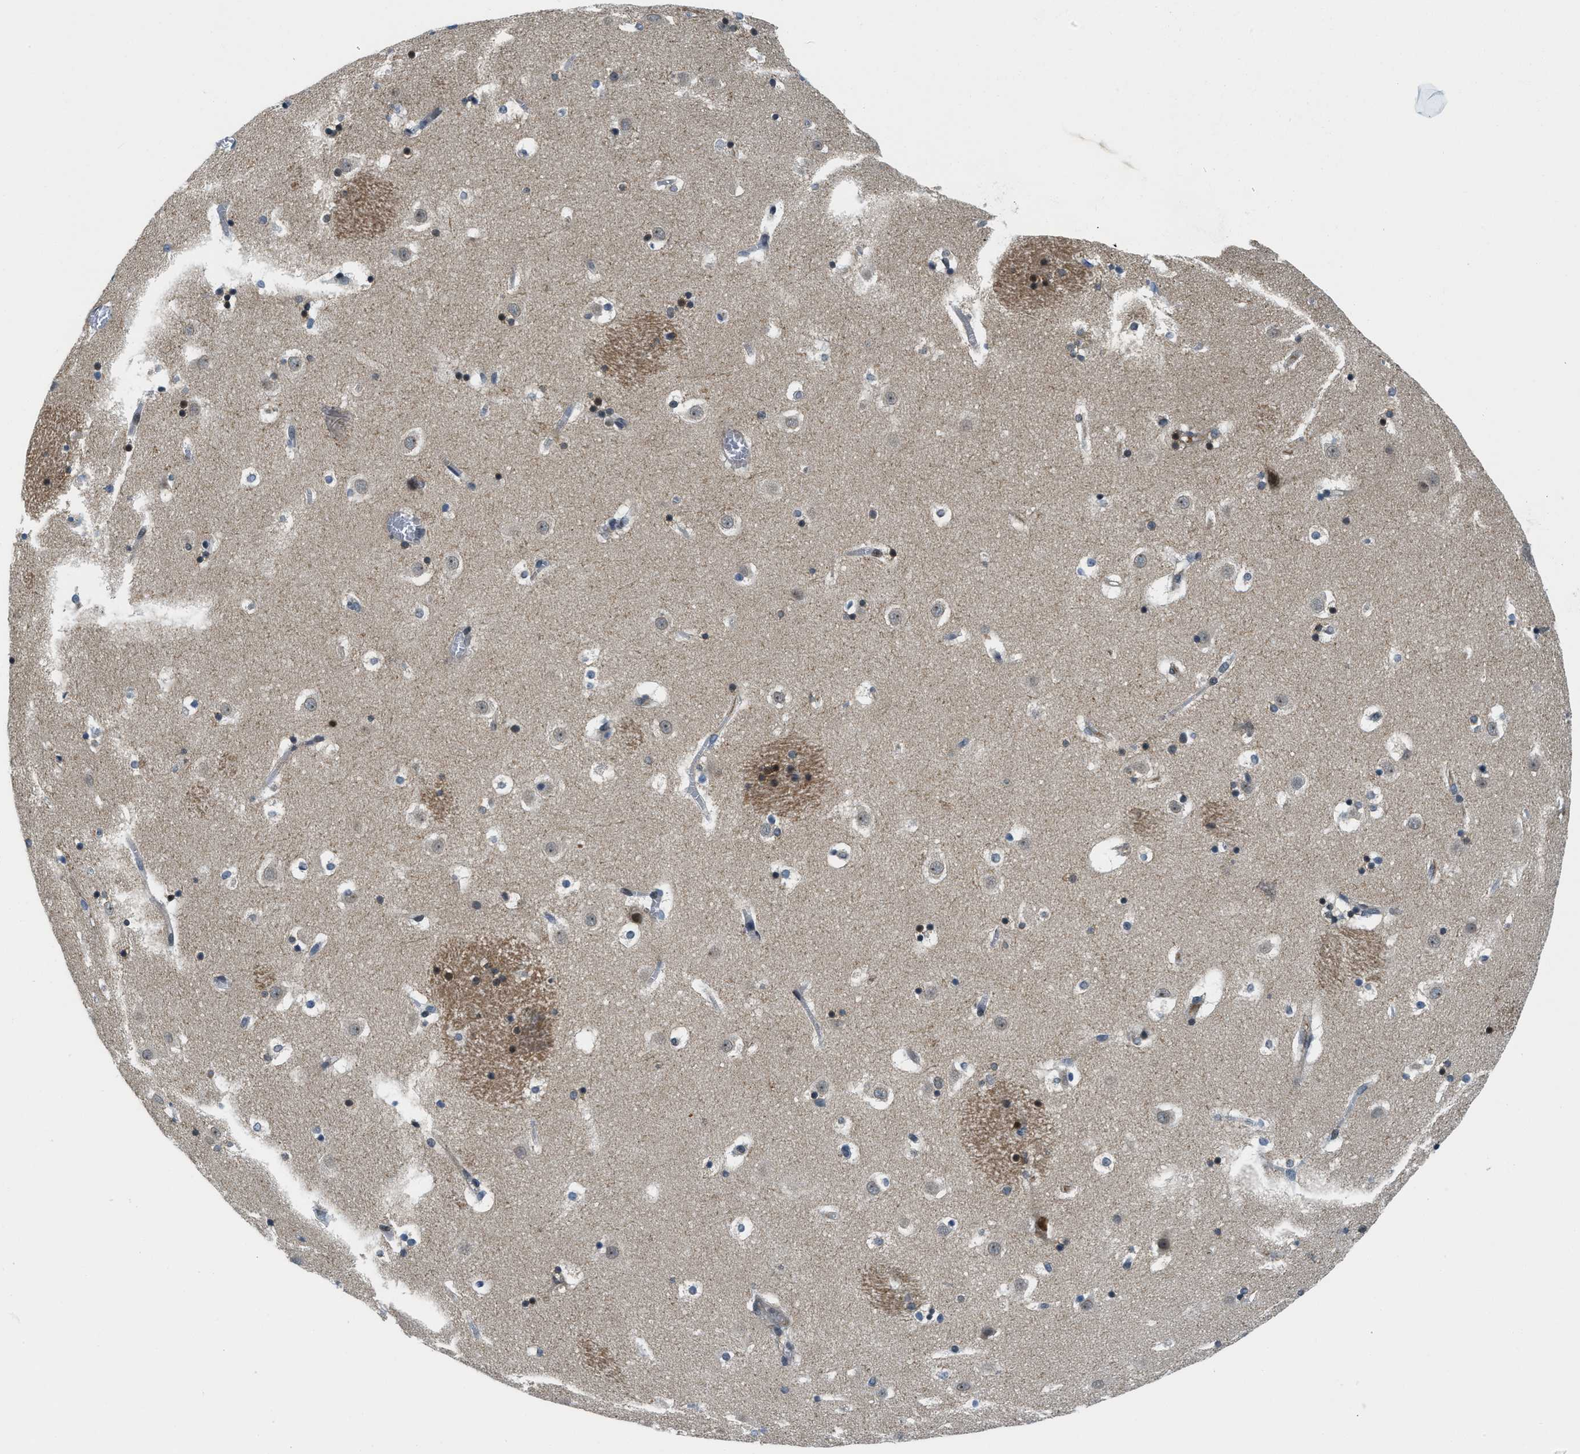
{"staining": {"intensity": "moderate", "quantity": "25%-75%", "location": "nuclear"}, "tissue": "caudate", "cell_type": "Glial cells", "image_type": "normal", "snomed": [{"axis": "morphology", "description": "Normal tissue, NOS"}, {"axis": "topography", "description": "Lateral ventricle wall"}], "caption": "This image demonstrates immunohistochemistry (IHC) staining of unremarkable caudate, with medium moderate nuclear staining in approximately 25%-75% of glial cells.", "gene": "KMT2A", "patient": {"sex": "male", "age": 45}}